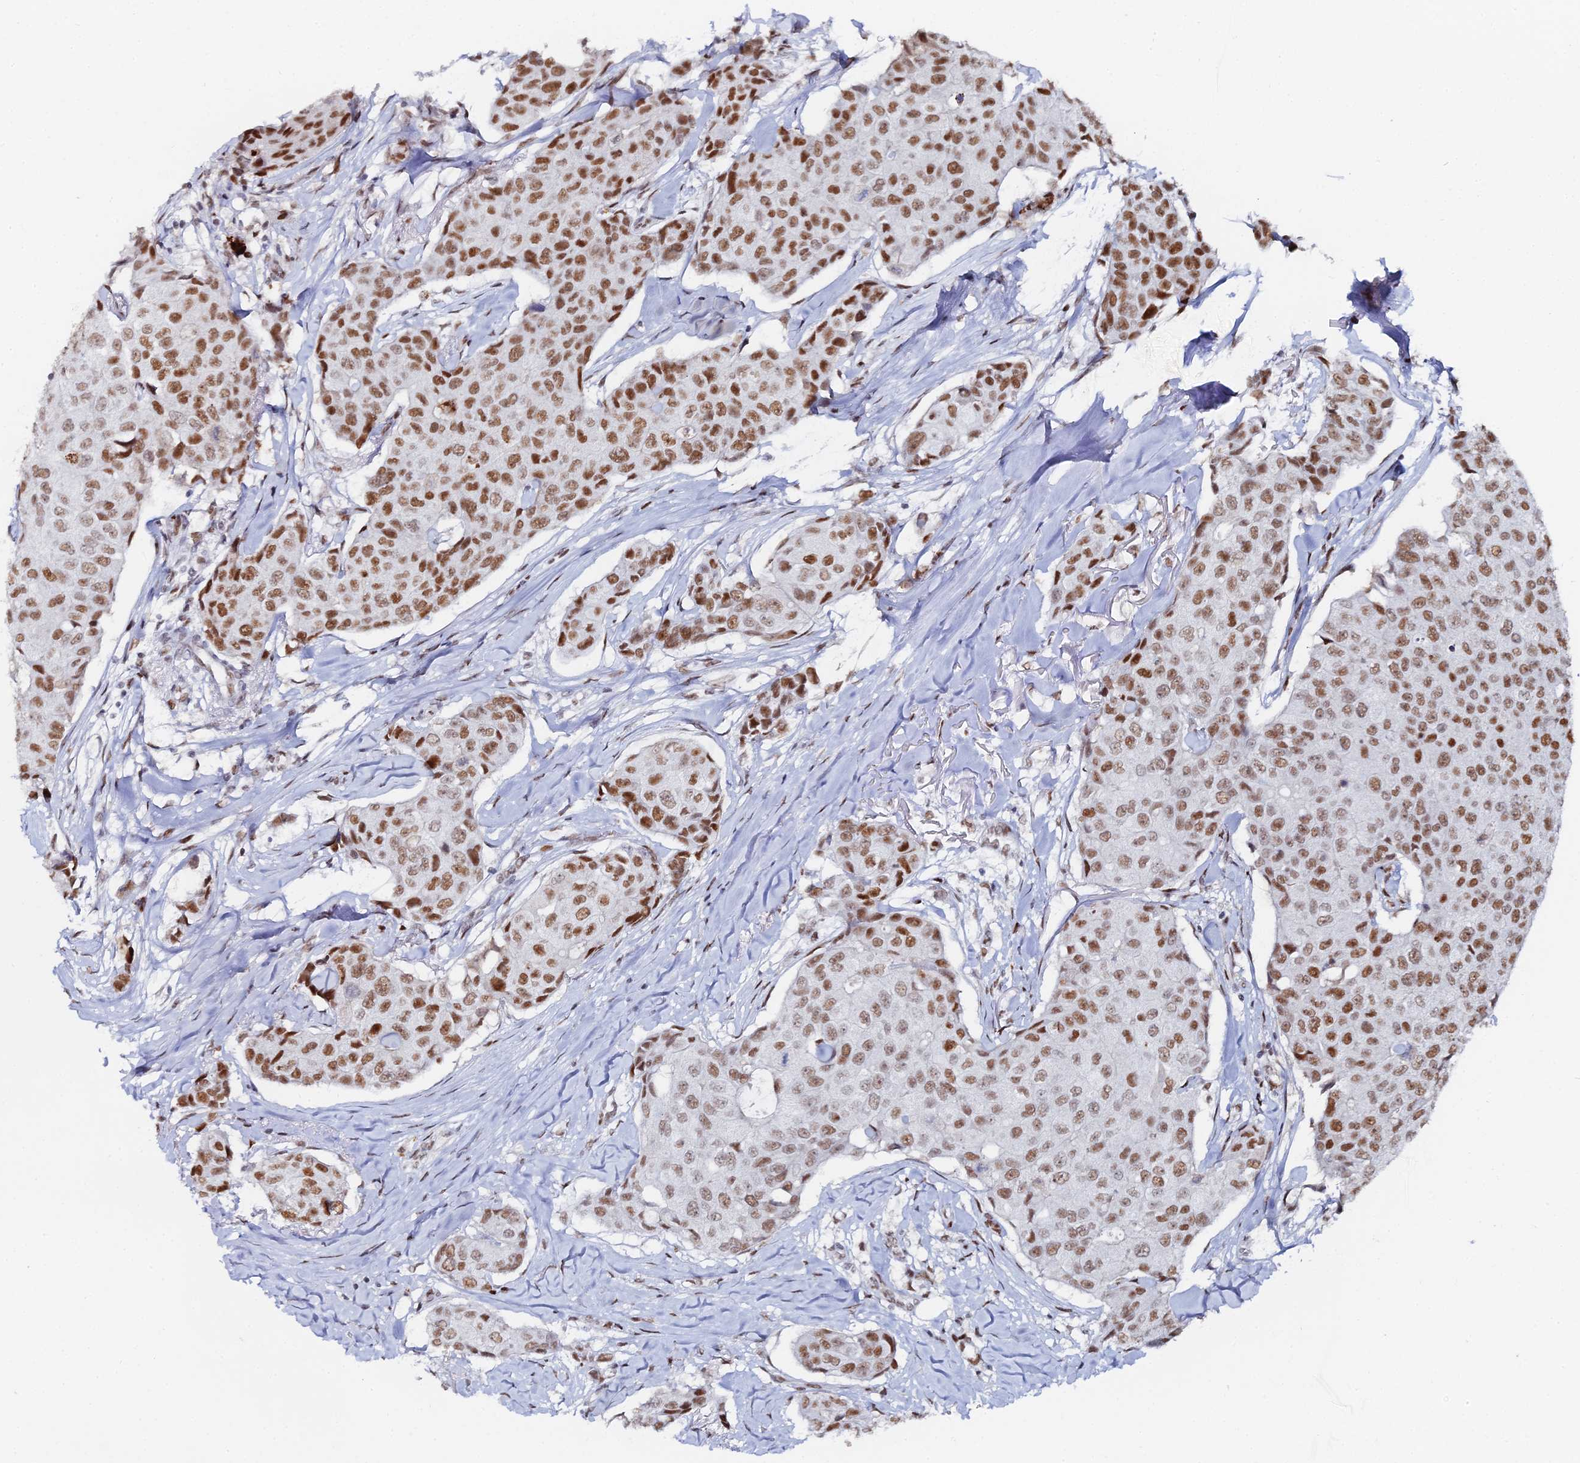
{"staining": {"intensity": "moderate", "quantity": ">75%", "location": "nuclear"}, "tissue": "breast cancer", "cell_type": "Tumor cells", "image_type": "cancer", "snomed": [{"axis": "morphology", "description": "Duct carcinoma"}, {"axis": "topography", "description": "Breast"}], "caption": "Immunohistochemistry (IHC) (DAB (3,3'-diaminobenzidine)) staining of human breast cancer displays moderate nuclear protein staining in about >75% of tumor cells.", "gene": "GSC2", "patient": {"sex": "female", "age": 80}}